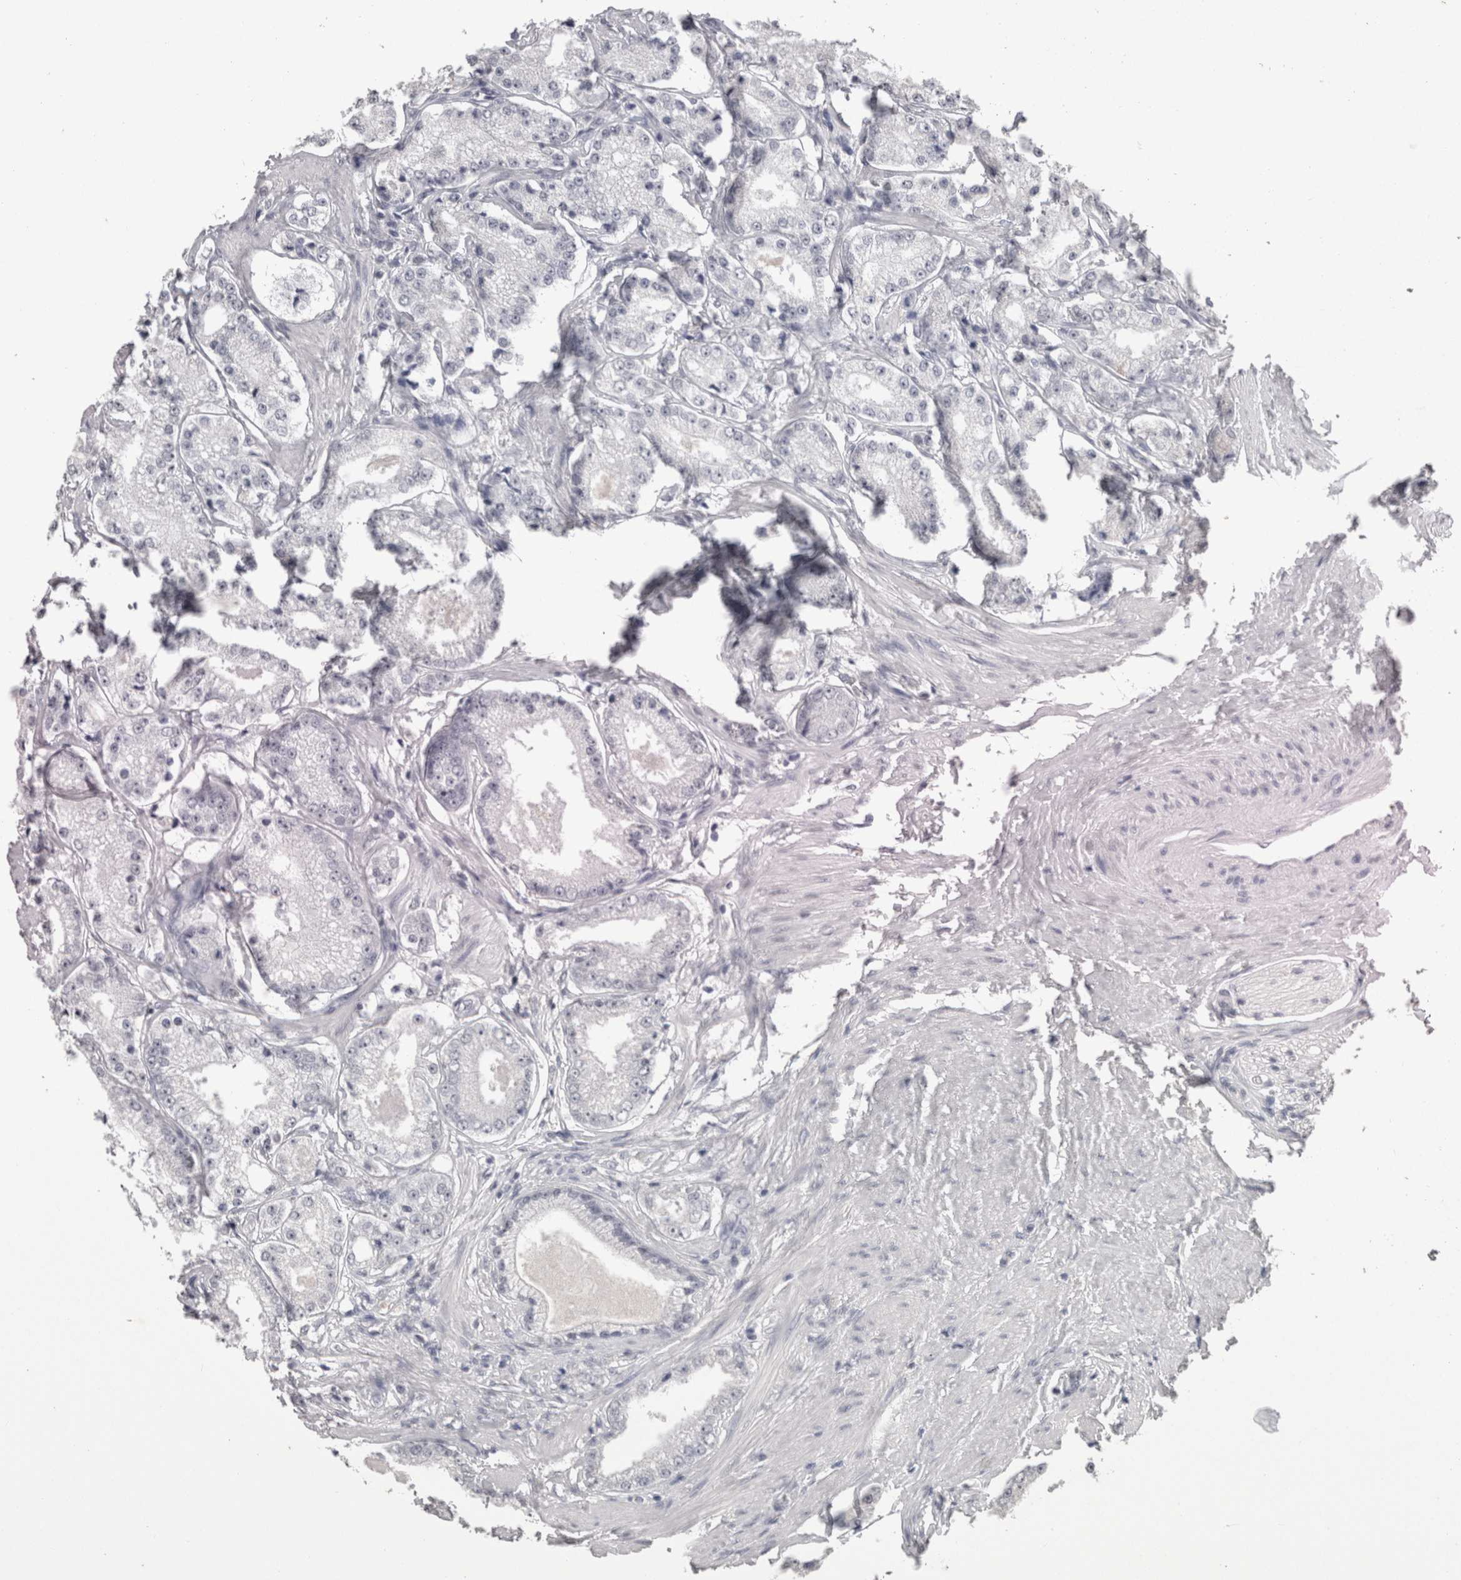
{"staining": {"intensity": "negative", "quantity": "none", "location": "none"}, "tissue": "prostate cancer", "cell_type": "Tumor cells", "image_type": "cancer", "snomed": [{"axis": "morphology", "description": "Adenocarcinoma, Low grade"}, {"axis": "topography", "description": "Prostate"}], "caption": "A histopathology image of prostate cancer (low-grade adenocarcinoma) stained for a protein displays no brown staining in tumor cells.", "gene": "DDX17", "patient": {"sex": "male", "age": 63}}